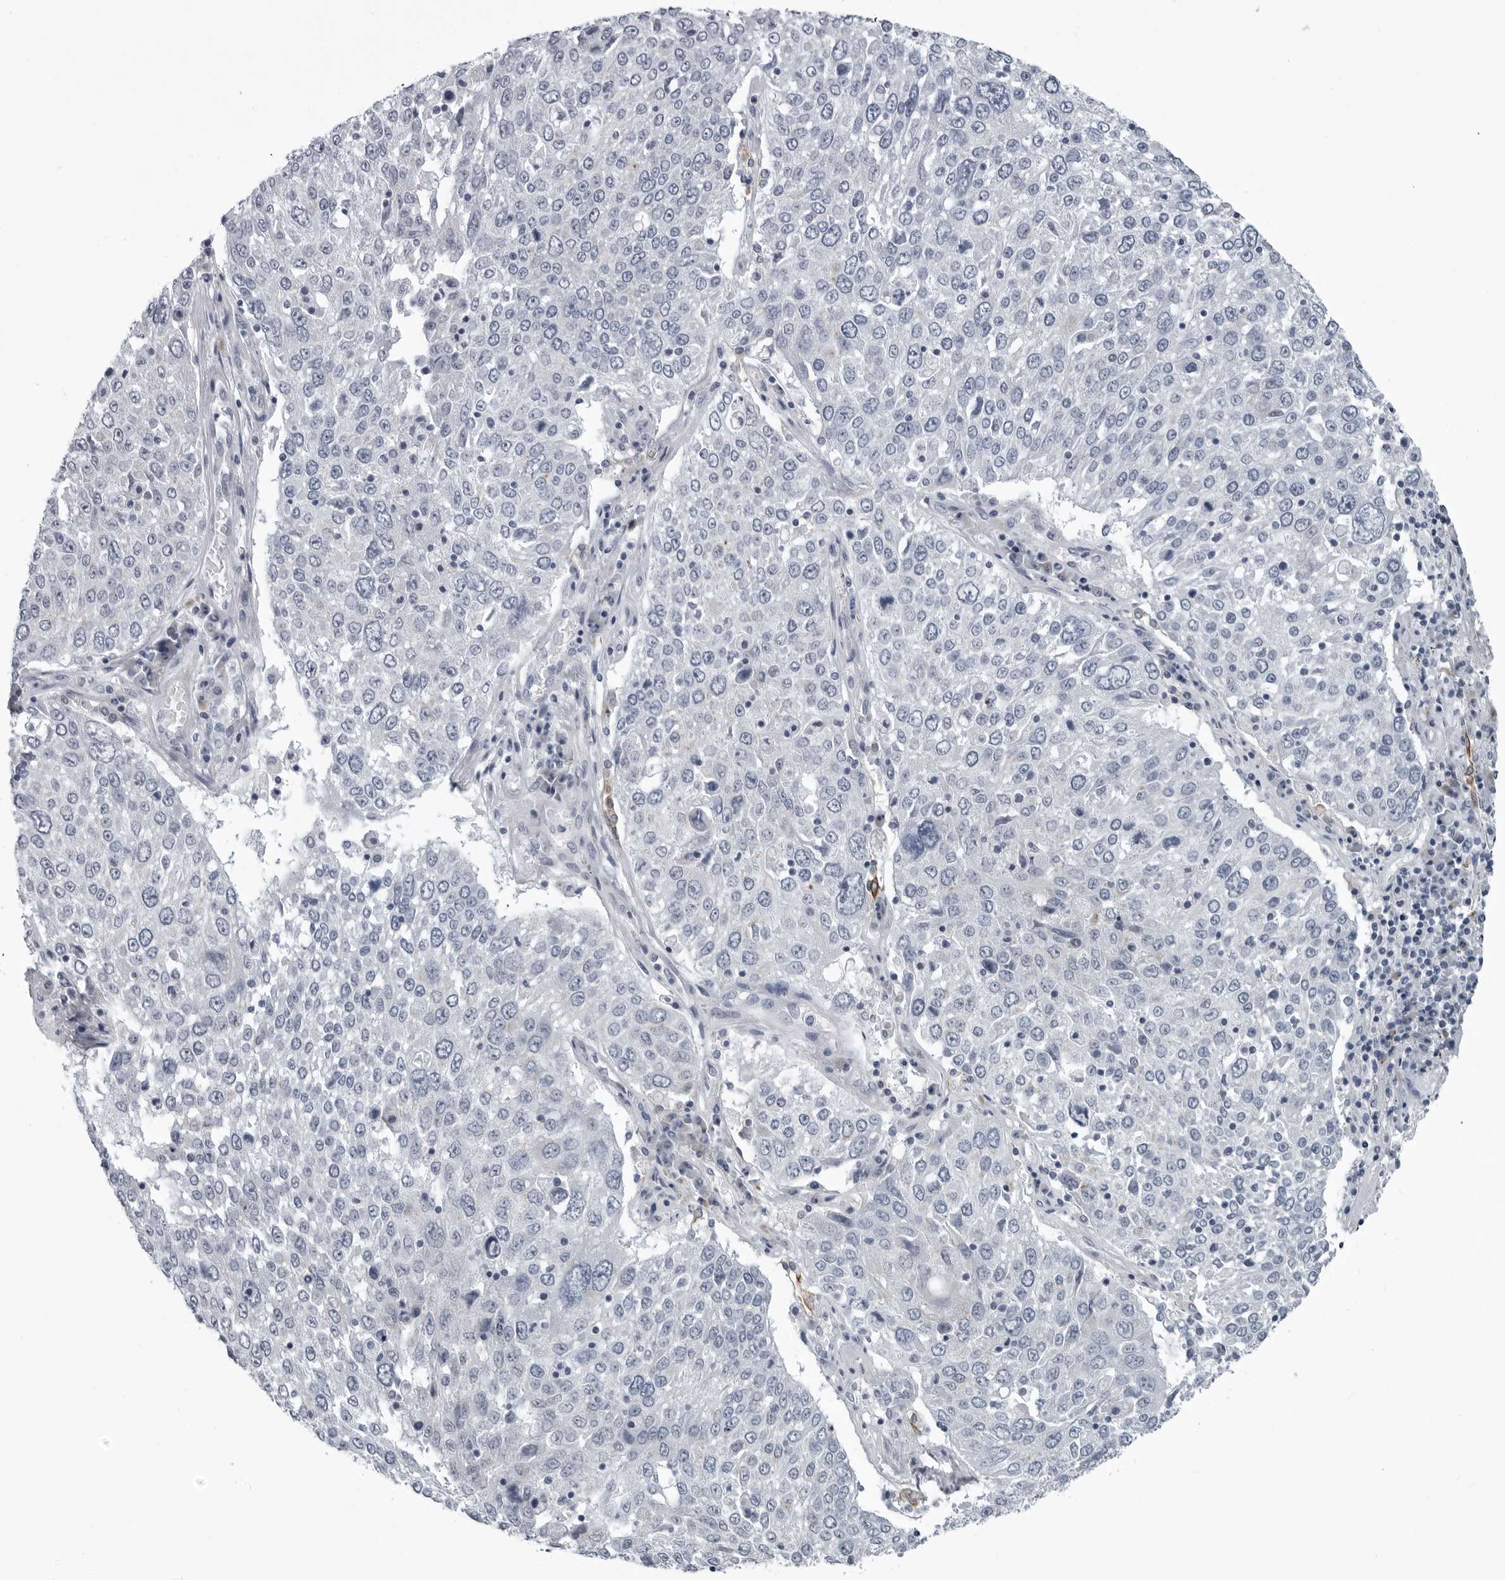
{"staining": {"intensity": "negative", "quantity": "none", "location": "none"}, "tissue": "lung cancer", "cell_type": "Tumor cells", "image_type": "cancer", "snomed": [{"axis": "morphology", "description": "Squamous cell carcinoma, NOS"}, {"axis": "topography", "description": "Lung"}], "caption": "Protein analysis of squamous cell carcinoma (lung) displays no significant expression in tumor cells. (Brightfield microscopy of DAB immunohistochemistry (IHC) at high magnification).", "gene": "MYOC", "patient": {"sex": "male", "age": 65}}